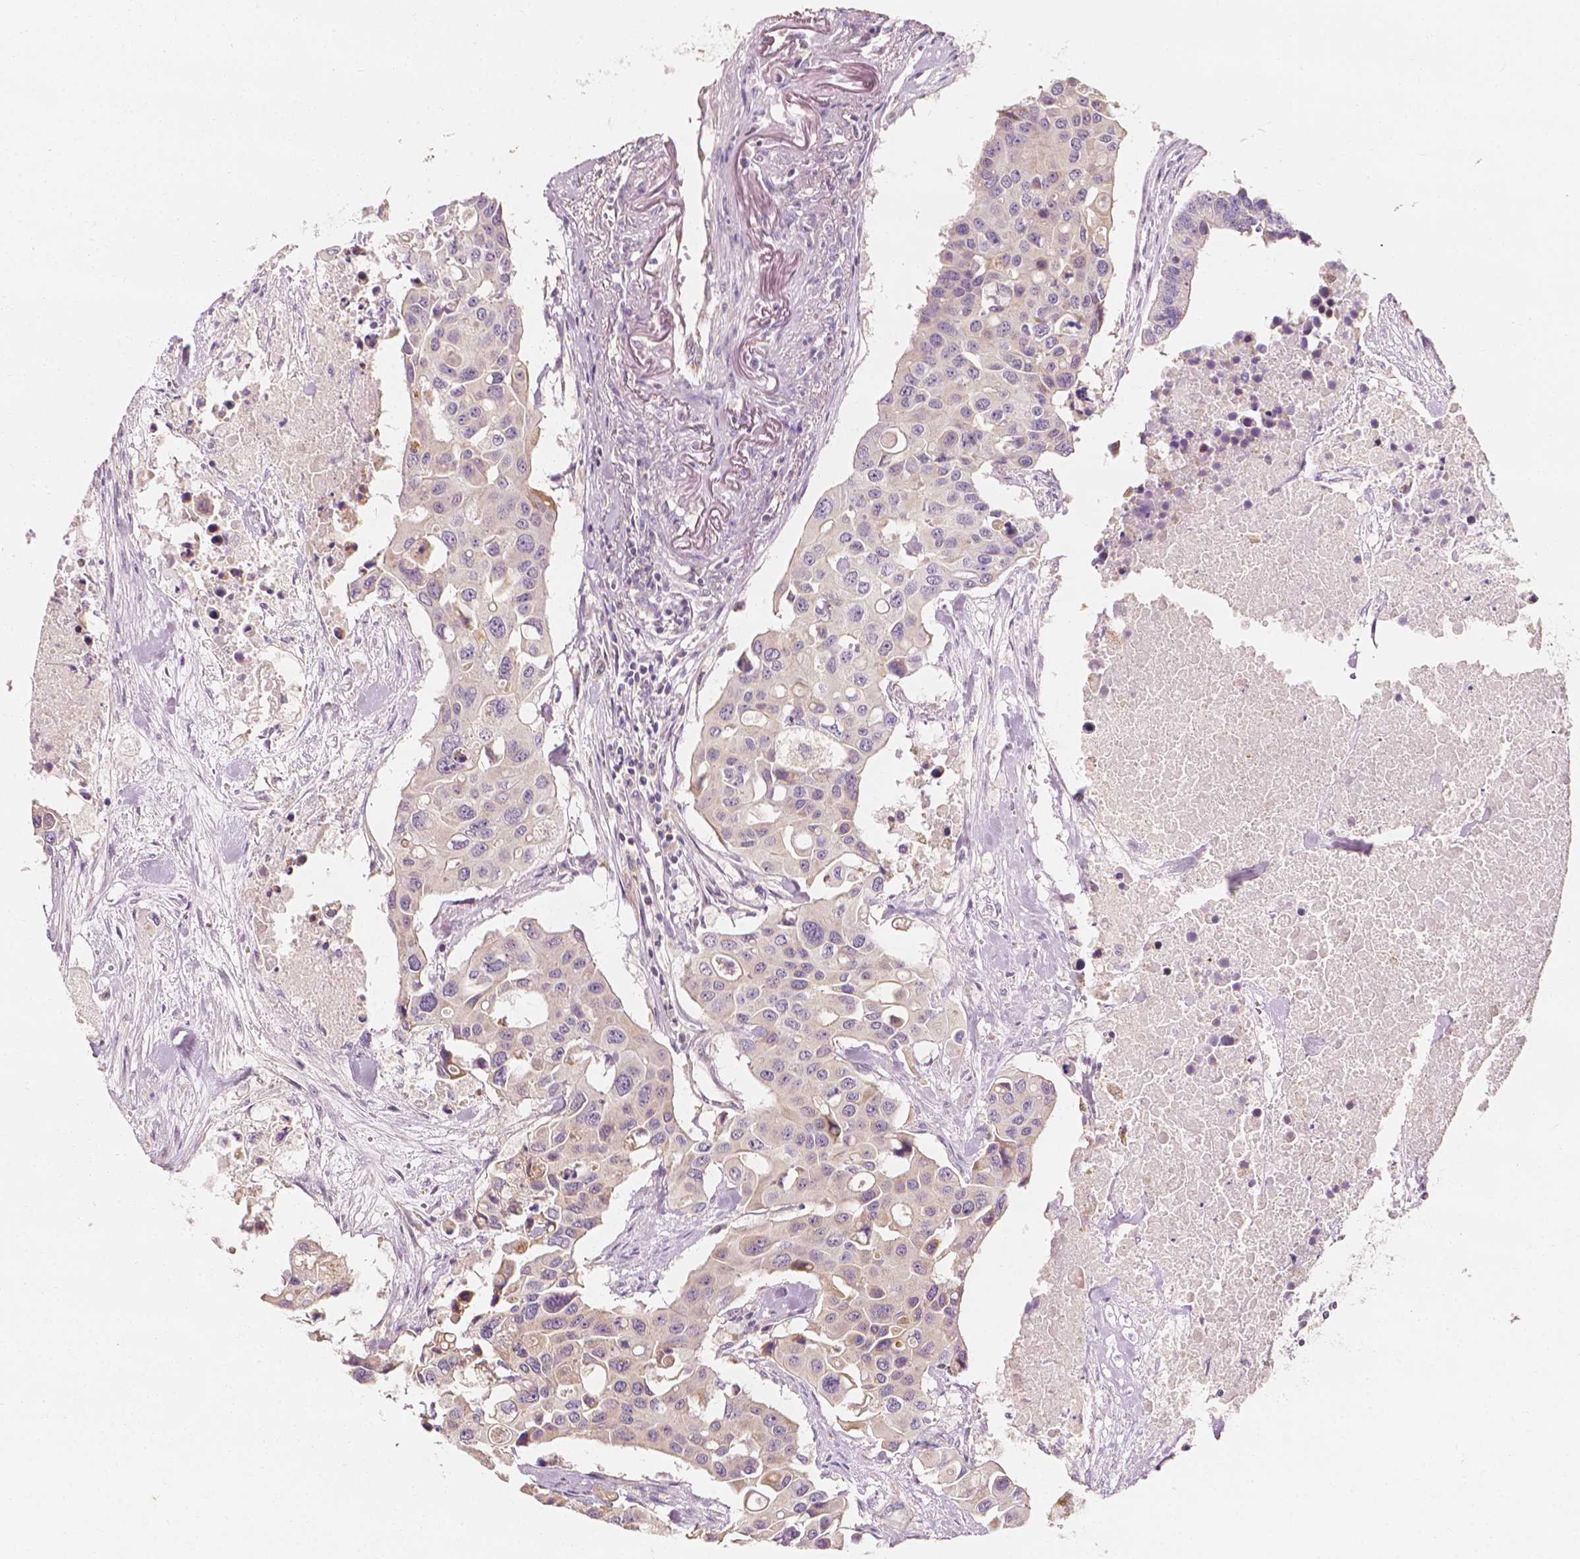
{"staining": {"intensity": "negative", "quantity": "none", "location": "none"}, "tissue": "colorectal cancer", "cell_type": "Tumor cells", "image_type": "cancer", "snomed": [{"axis": "morphology", "description": "Adenocarcinoma, NOS"}, {"axis": "topography", "description": "Colon"}], "caption": "Micrograph shows no protein positivity in tumor cells of colorectal cancer (adenocarcinoma) tissue. Brightfield microscopy of immunohistochemistry (IHC) stained with DAB (3,3'-diaminobenzidine) (brown) and hematoxylin (blue), captured at high magnification.", "gene": "SHPK", "patient": {"sex": "male", "age": 77}}